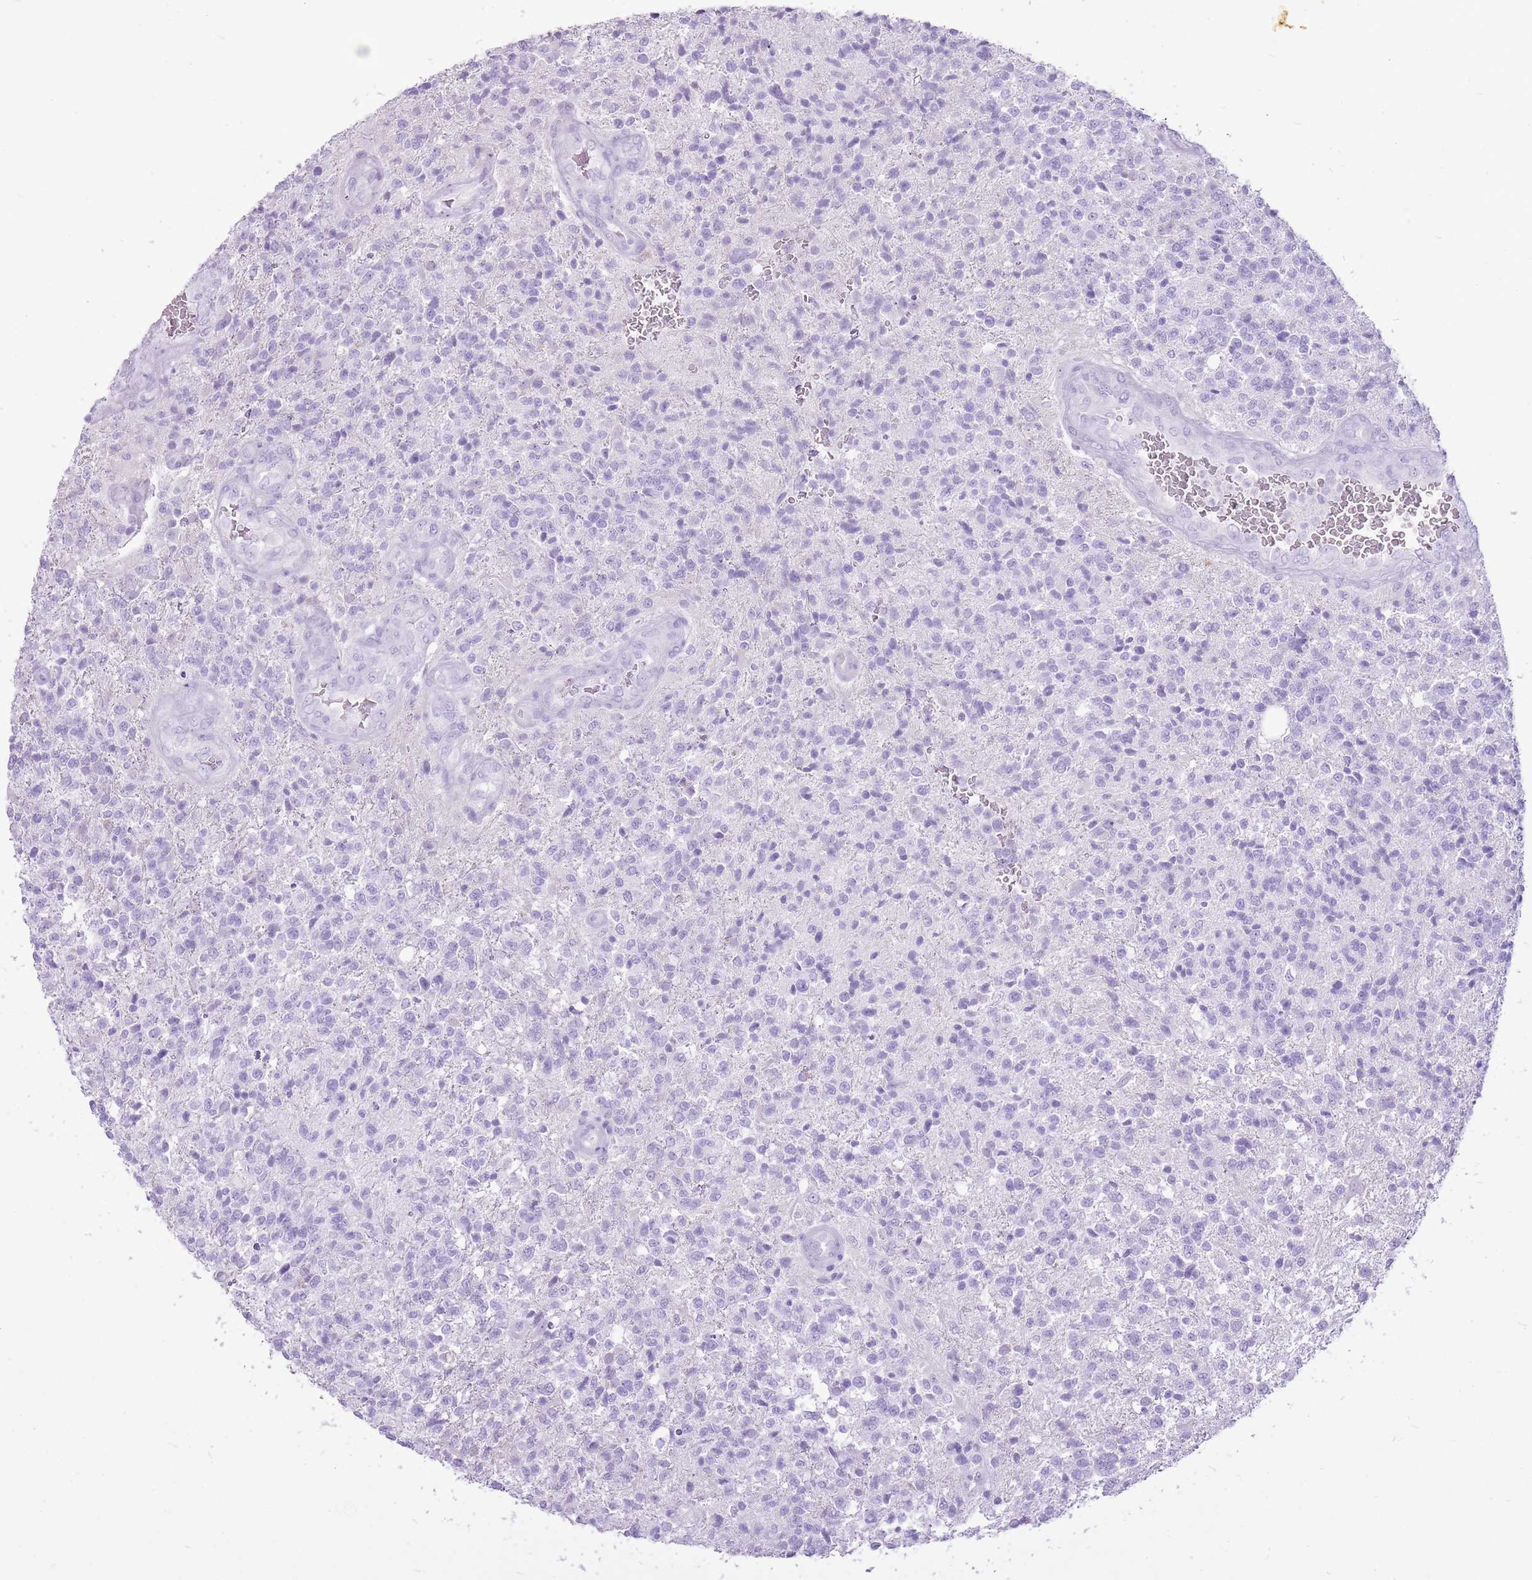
{"staining": {"intensity": "negative", "quantity": "none", "location": "none"}, "tissue": "glioma", "cell_type": "Tumor cells", "image_type": "cancer", "snomed": [{"axis": "morphology", "description": "Glioma, malignant, High grade"}, {"axis": "topography", "description": "Brain"}], "caption": "There is no significant staining in tumor cells of glioma.", "gene": "CNFN", "patient": {"sex": "male", "age": 56}}